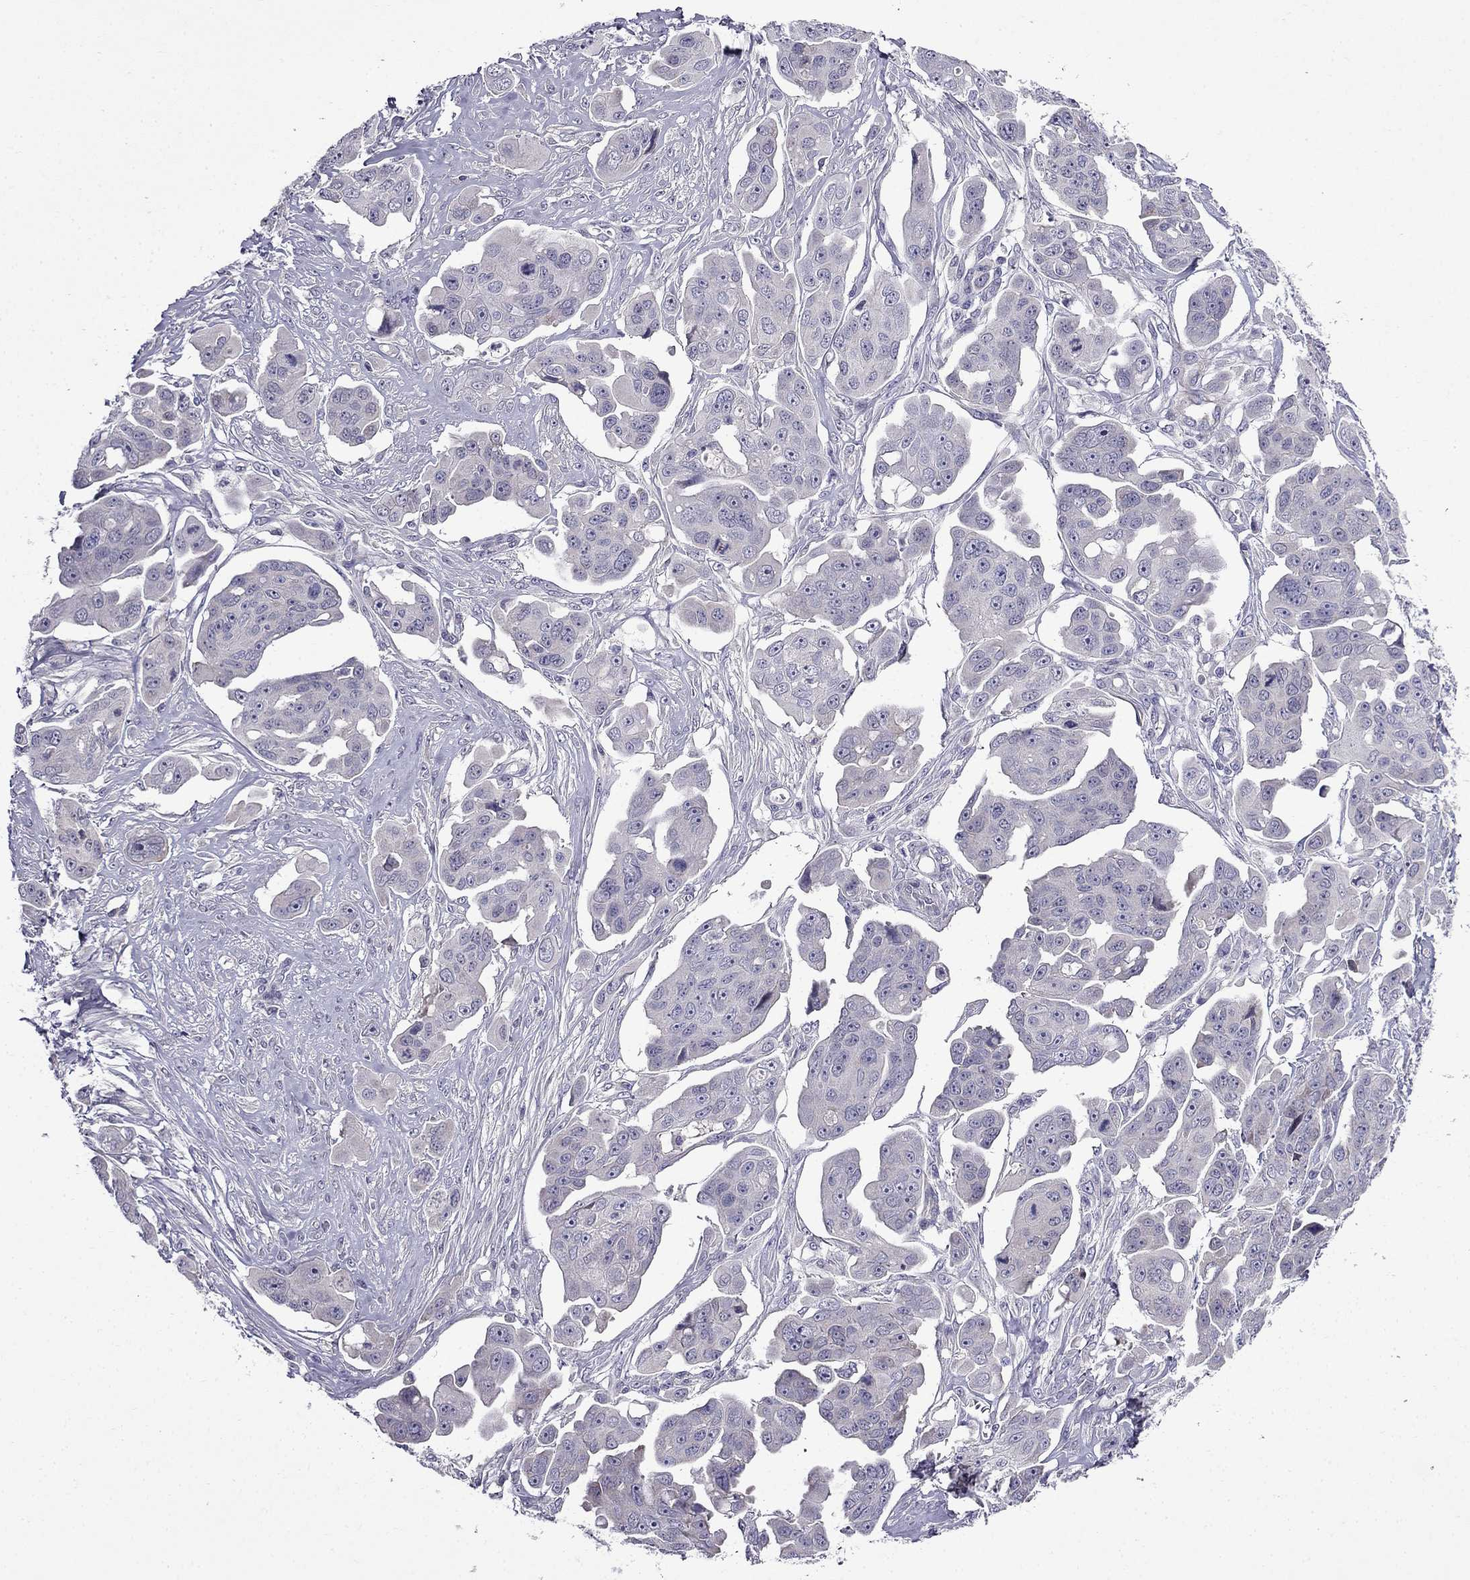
{"staining": {"intensity": "negative", "quantity": "none", "location": "none"}, "tissue": "ovarian cancer", "cell_type": "Tumor cells", "image_type": "cancer", "snomed": [{"axis": "morphology", "description": "Carcinoma, endometroid"}, {"axis": "topography", "description": "Ovary"}], "caption": "DAB (3,3'-diaminobenzidine) immunohistochemical staining of human ovarian cancer demonstrates no significant positivity in tumor cells.", "gene": "PI16", "patient": {"sex": "female", "age": 70}}